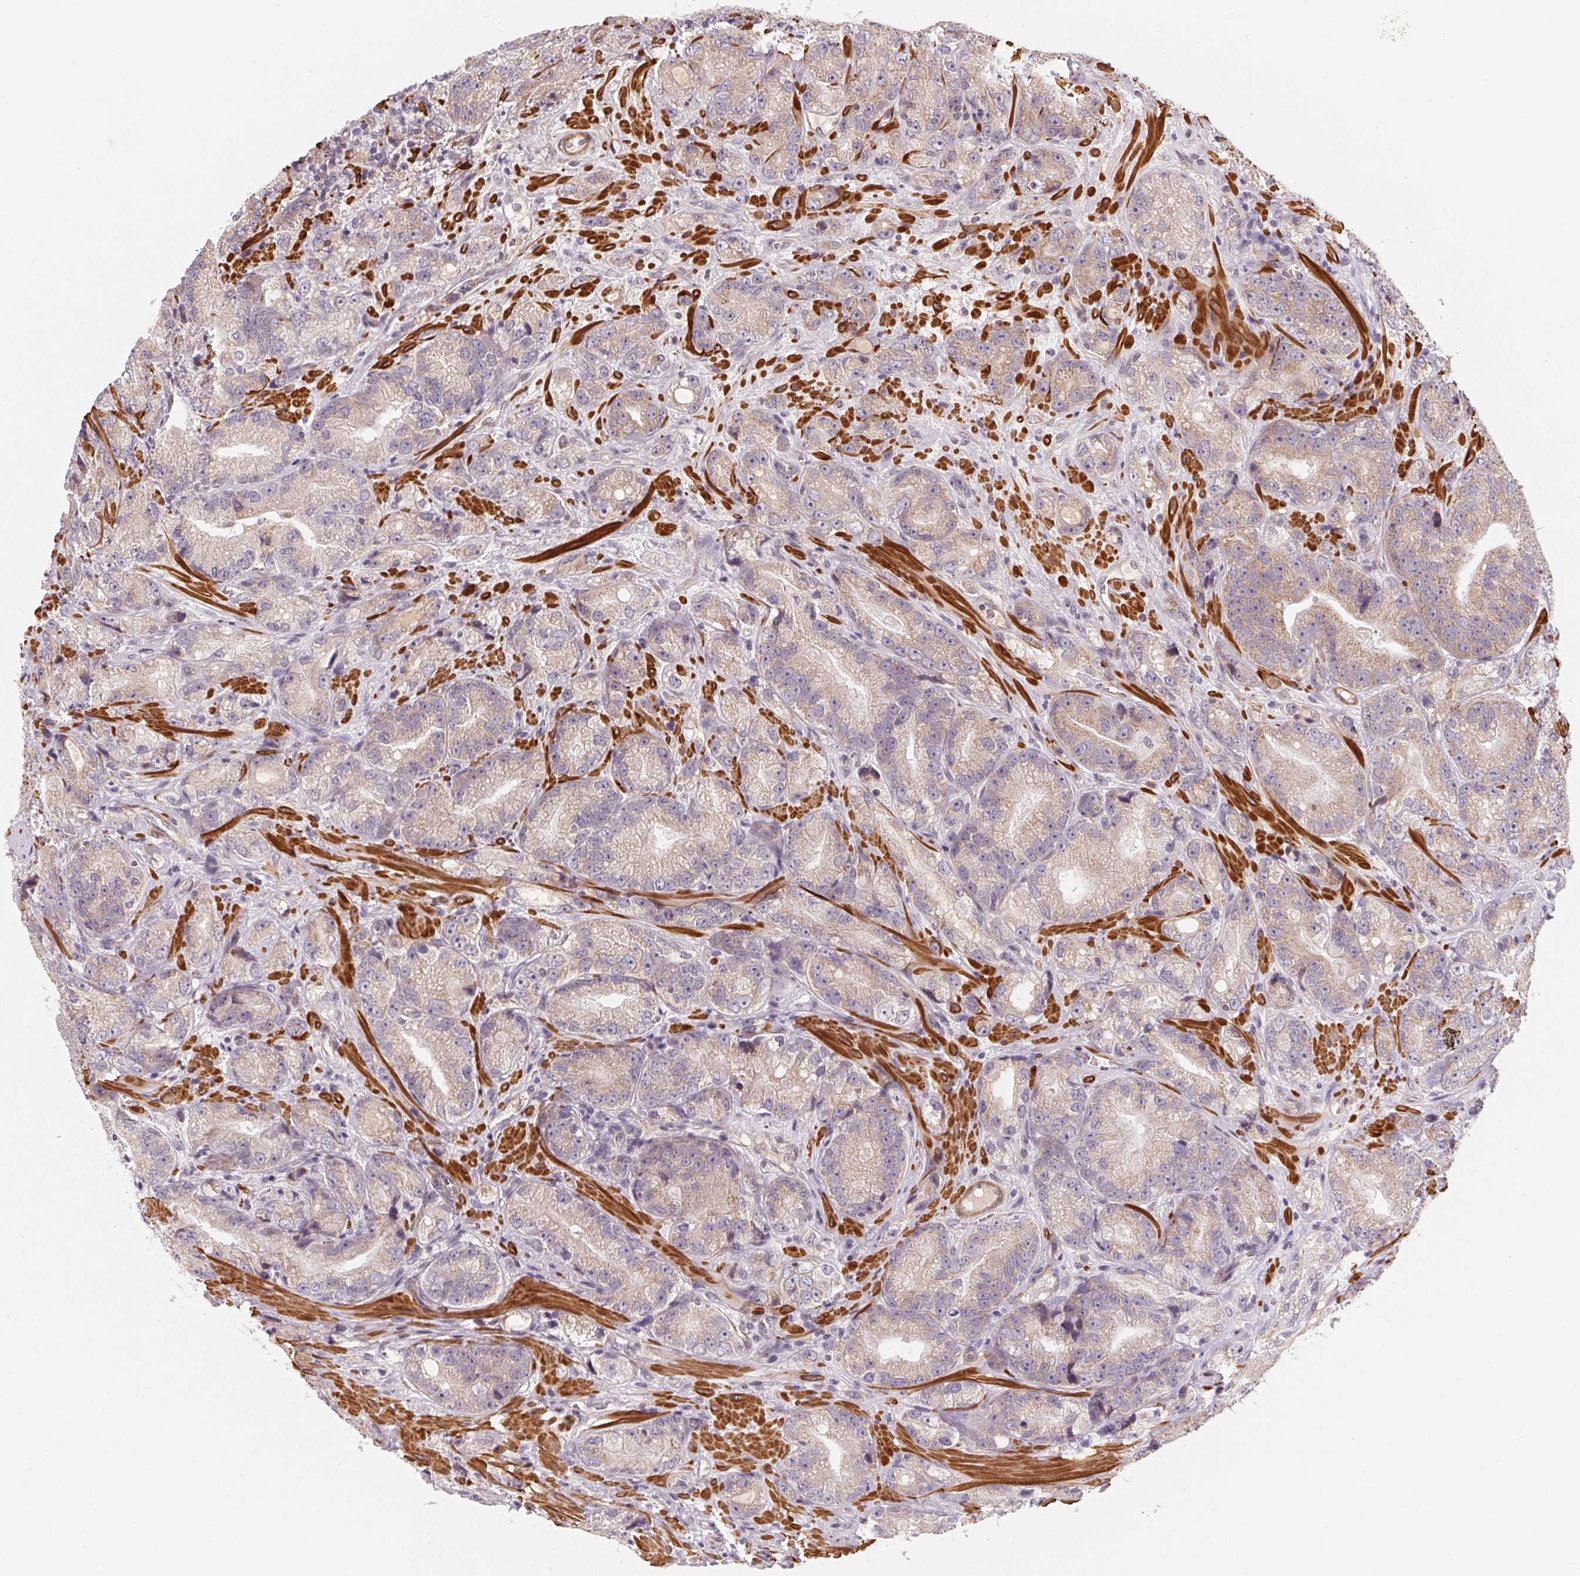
{"staining": {"intensity": "weak", "quantity": "25%-75%", "location": "cytoplasmic/membranous"}, "tissue": "prostate cancer", "cell_type": "Tumor cells", "image_type": "cancer", "snomed": [{"axis": "morphology", "description": "Adenocarcinoma, NOS"}, {"axis": "topography", "description": "Prostate"}], "caption": "High-magnification brightfield microscopy of adenocarcinoma (prostate) stained with DAB (brown) and counterstained with hematoxylin (blue). tumor cells exhibit weak cytoplasmic/membranous expression is identified in about25%-75% of cells.", "gene": "CCDC112", "patient": {"sex": "male", "age": 63}}